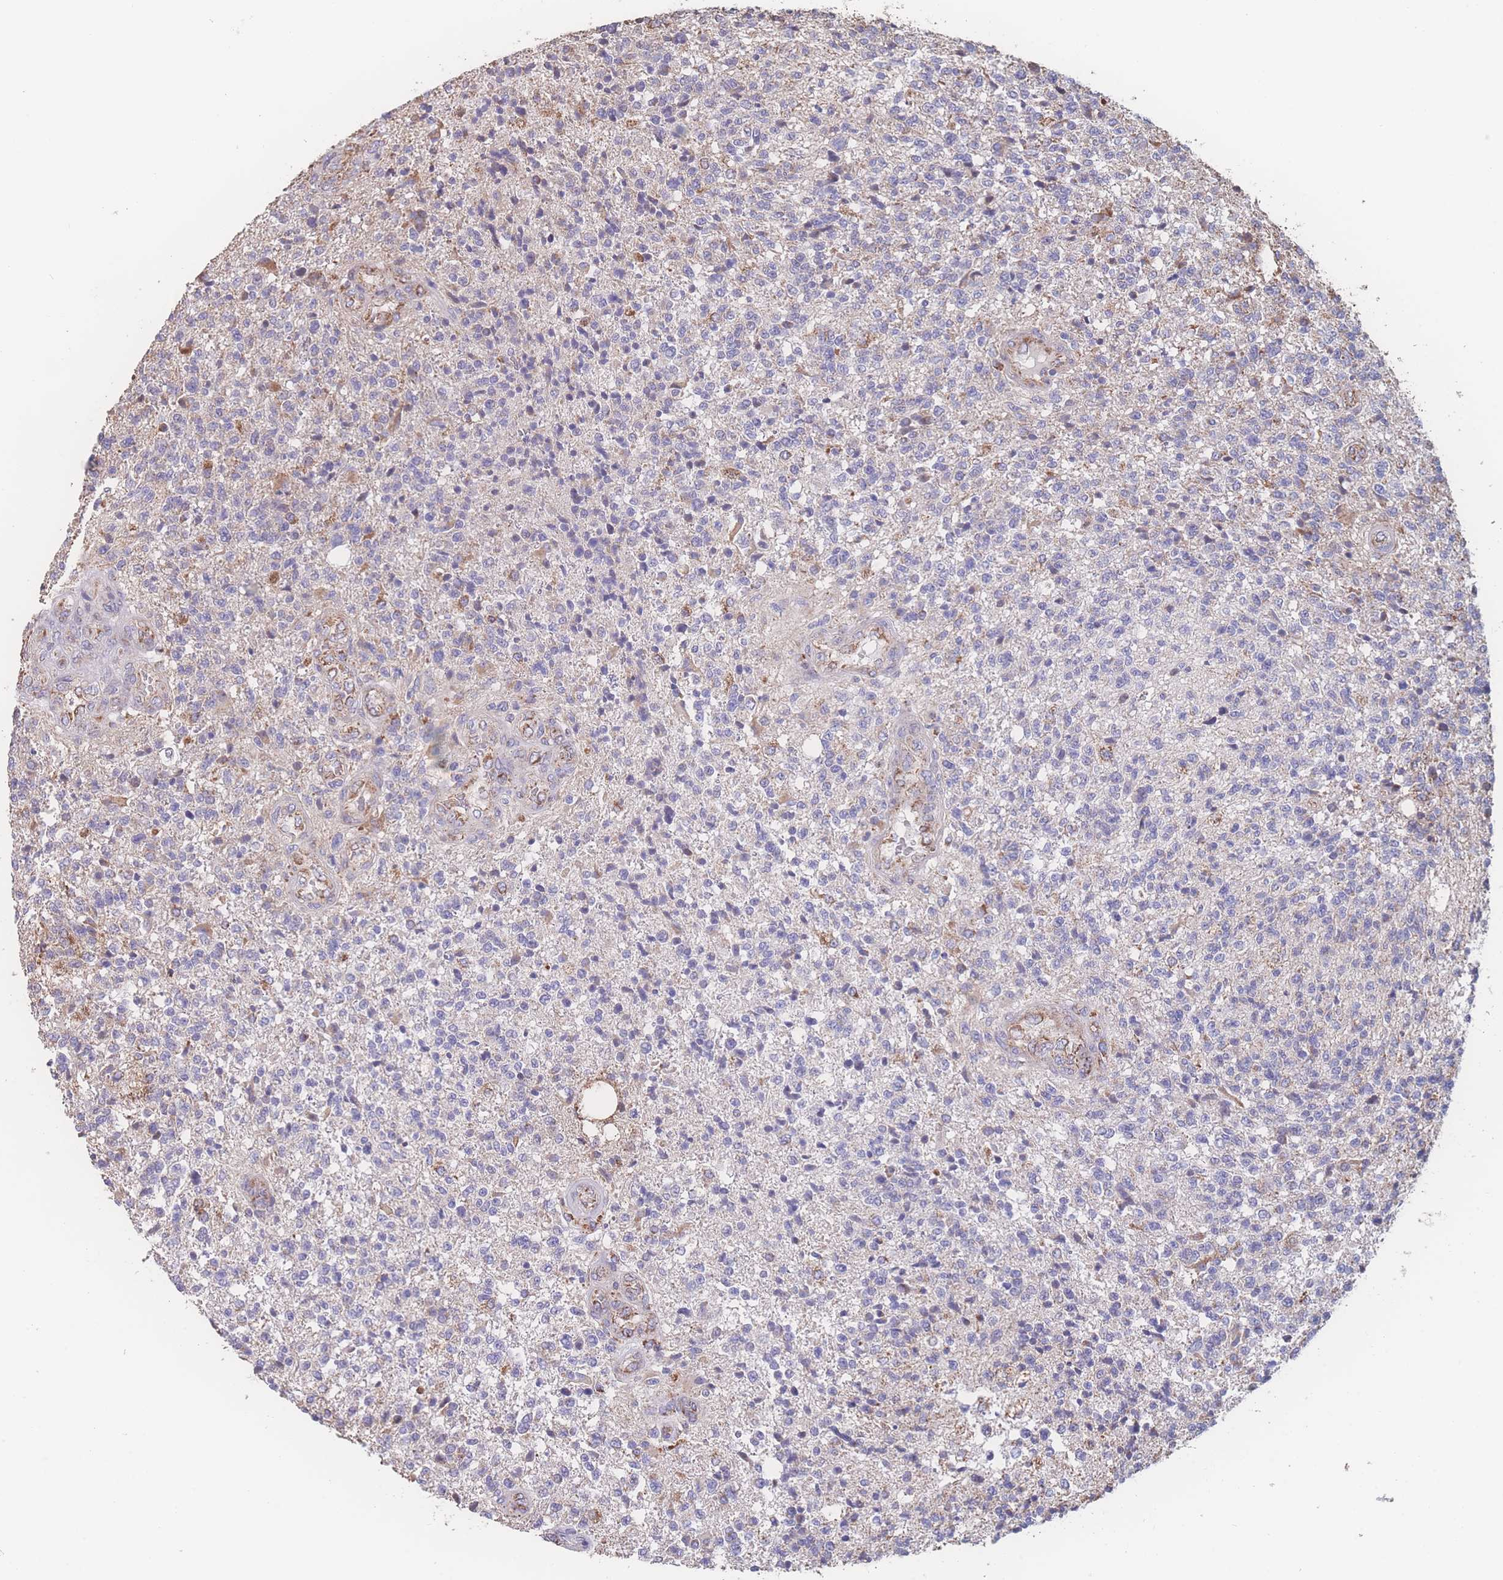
{"staining": {"intensity": "moderate", "quantity": "<25%", "location": "cytoplasmic/membranous"}, "tissue": "glioma", "cell_type": "Tumor cells", "image_type": "cancer", "snomed": [{"axis": "morphology", "description": "Glioma, malignant, High grade"}, {"axis": "topography", "description": "Brain"}], "caption": "Immunohistochemistry (IHC) of human glioma displays low levels of moderate cytoplasmic/membranous staining in about <25% of tumor cells.", "gene": "SGSM3", "patient": {"sex": "male", "age": 56}}